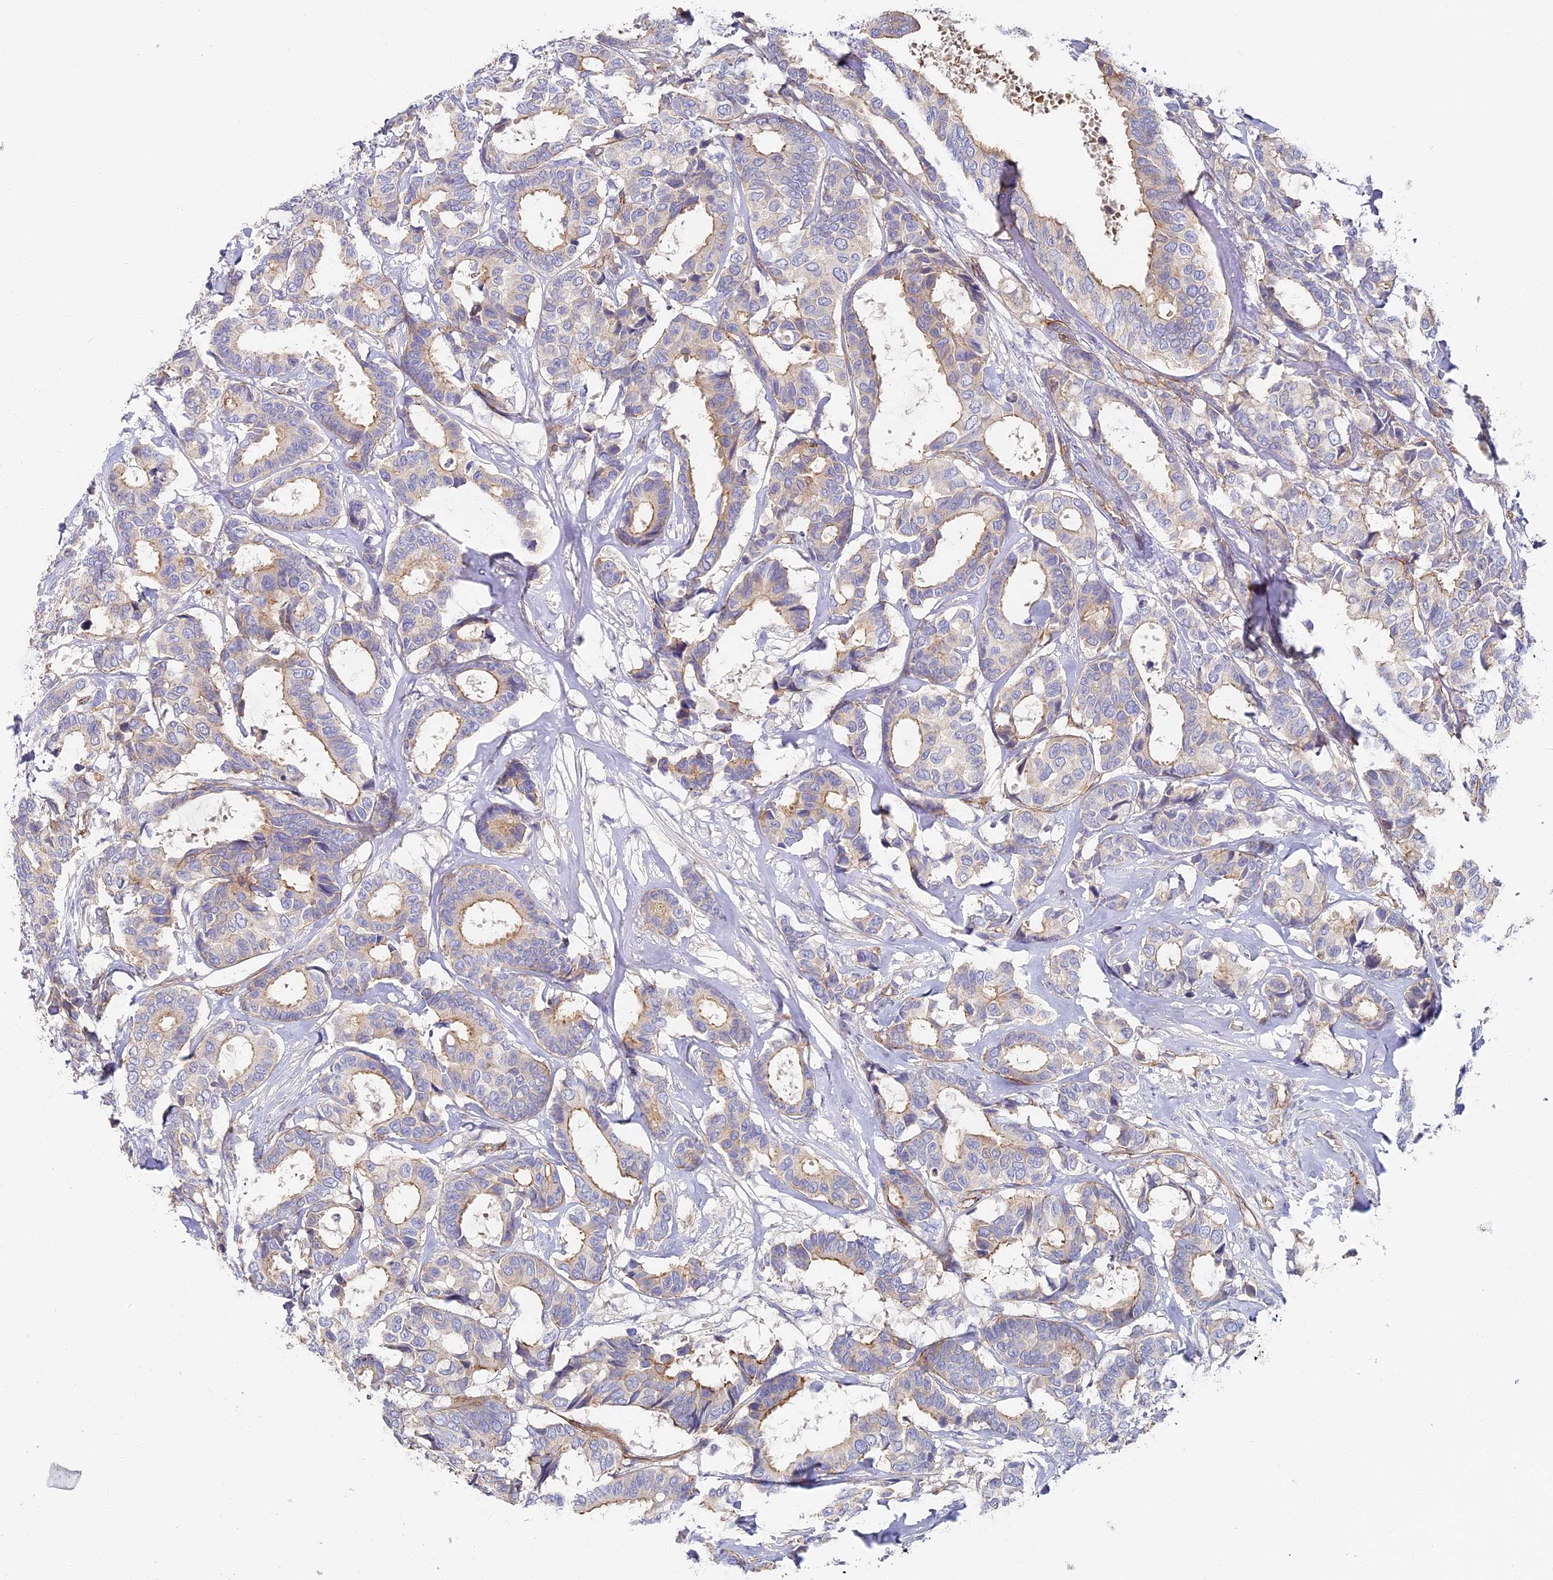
{"staining": {"intensity": "weak", "quantity": "<25%", "location": "cytoplasmic/membranous"}, "tissue": "breast cancer", "cell_type": "Tumor cells", "image_type": "cancer", "snomed": [{"axis": "morphology", "description": "Duct carcinoma"}, {"axis": "topography", "description": "Breast"}], "caption": "This photomicrograph is of breast intraductal carcinoma stained with immunohistochemistry (IHC) to label a protein in brown with the nuclei are counter-stained blue. There is no positivity in tumor cells.", "gene": "CCDC30", "patient": {"sex": "female", "age": 87}}